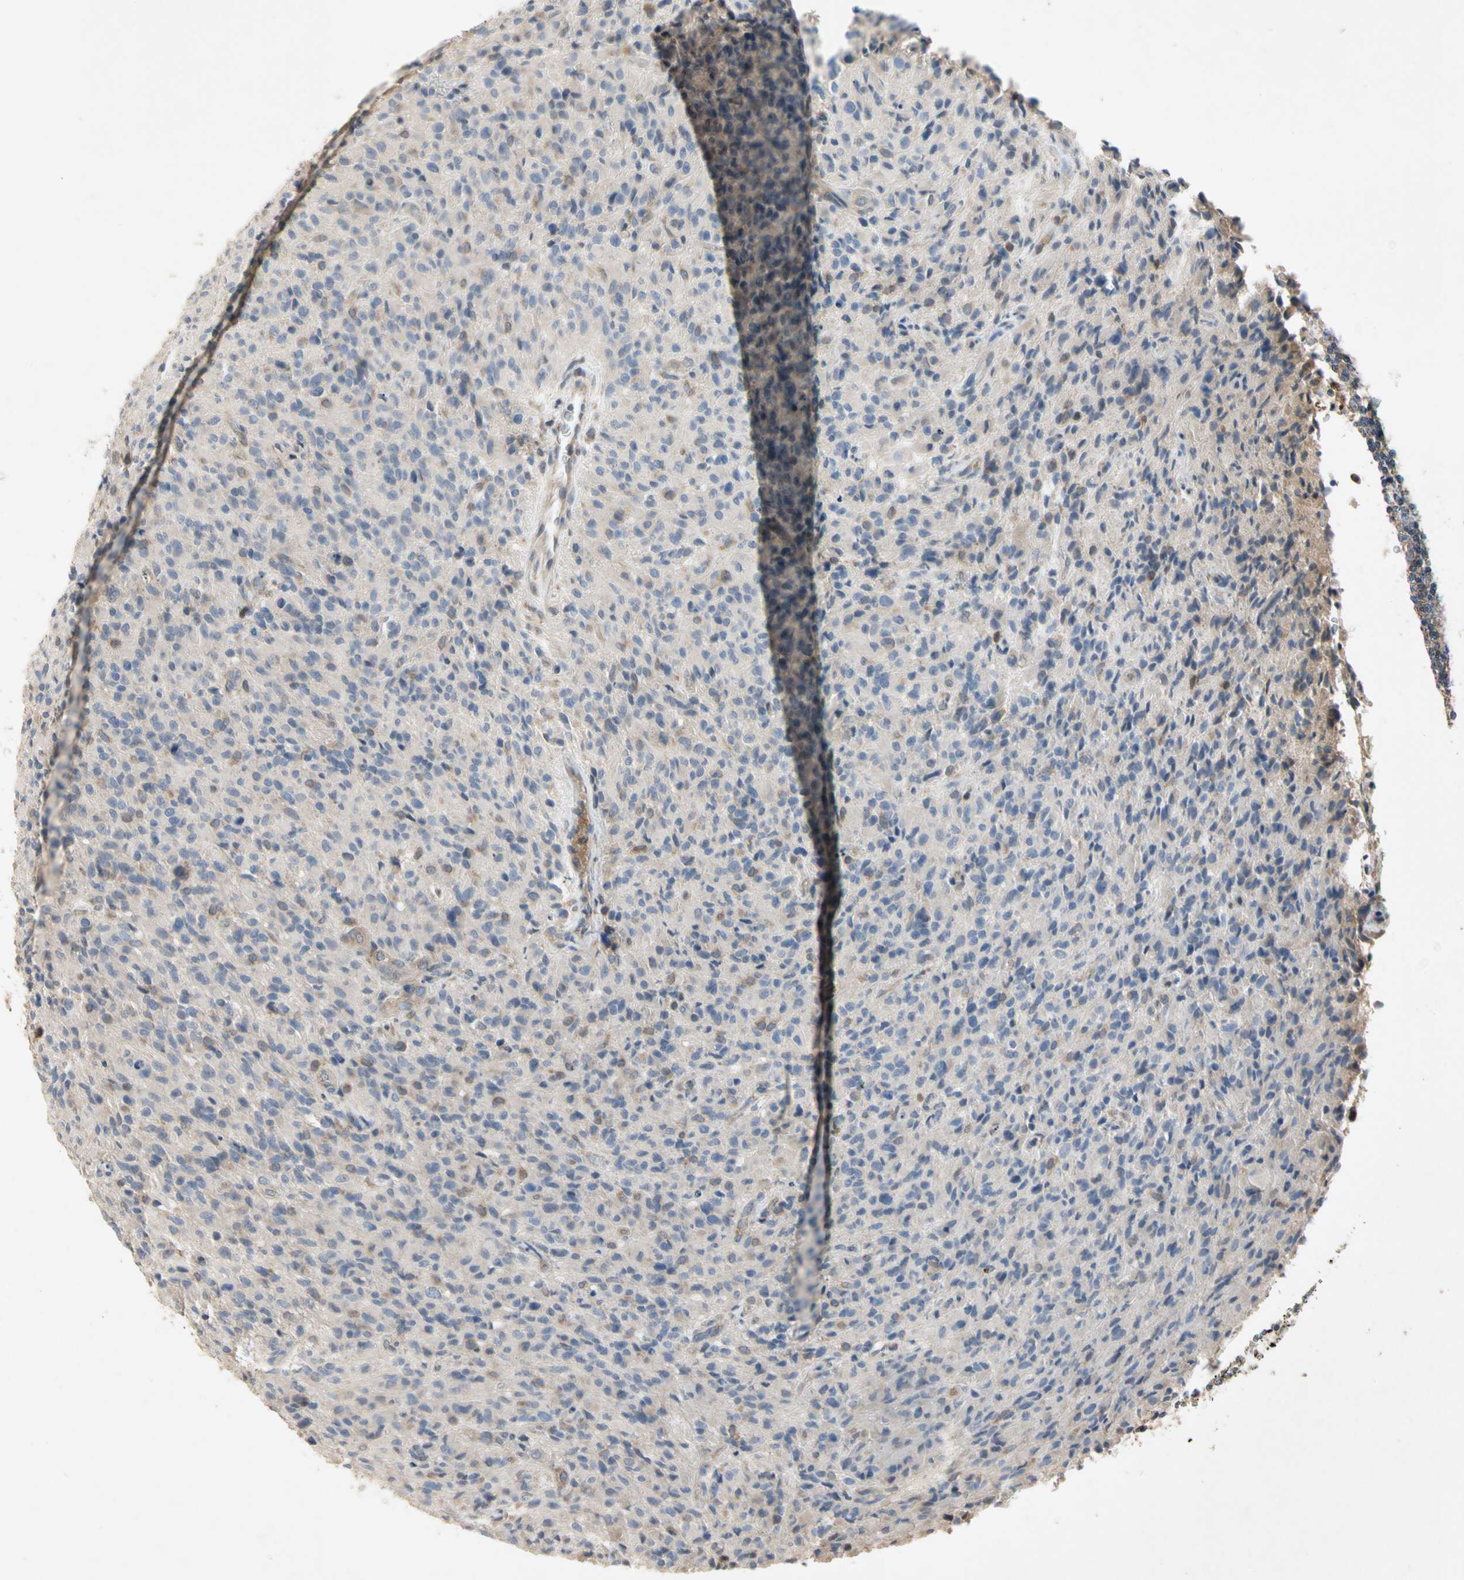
{"staining": {"intensity": "weak", "quantity": "<25%", "location": "cytoplasmic/membranous"}, "tissue": "glioma", "cell_type": "Tumor cells", "image_type": "cancer", "snomed": [{"axis": "morphology", "description": "Glioma, malignant, High grade"}, {"axis": "topography", "description": "Brain"}], "caption": "Glioma was stained to show a protein in brown. There is no significant positivity in tumor cells.", "gene": "CRTAC1", "patient": {"sex": "male", "age": 71}}